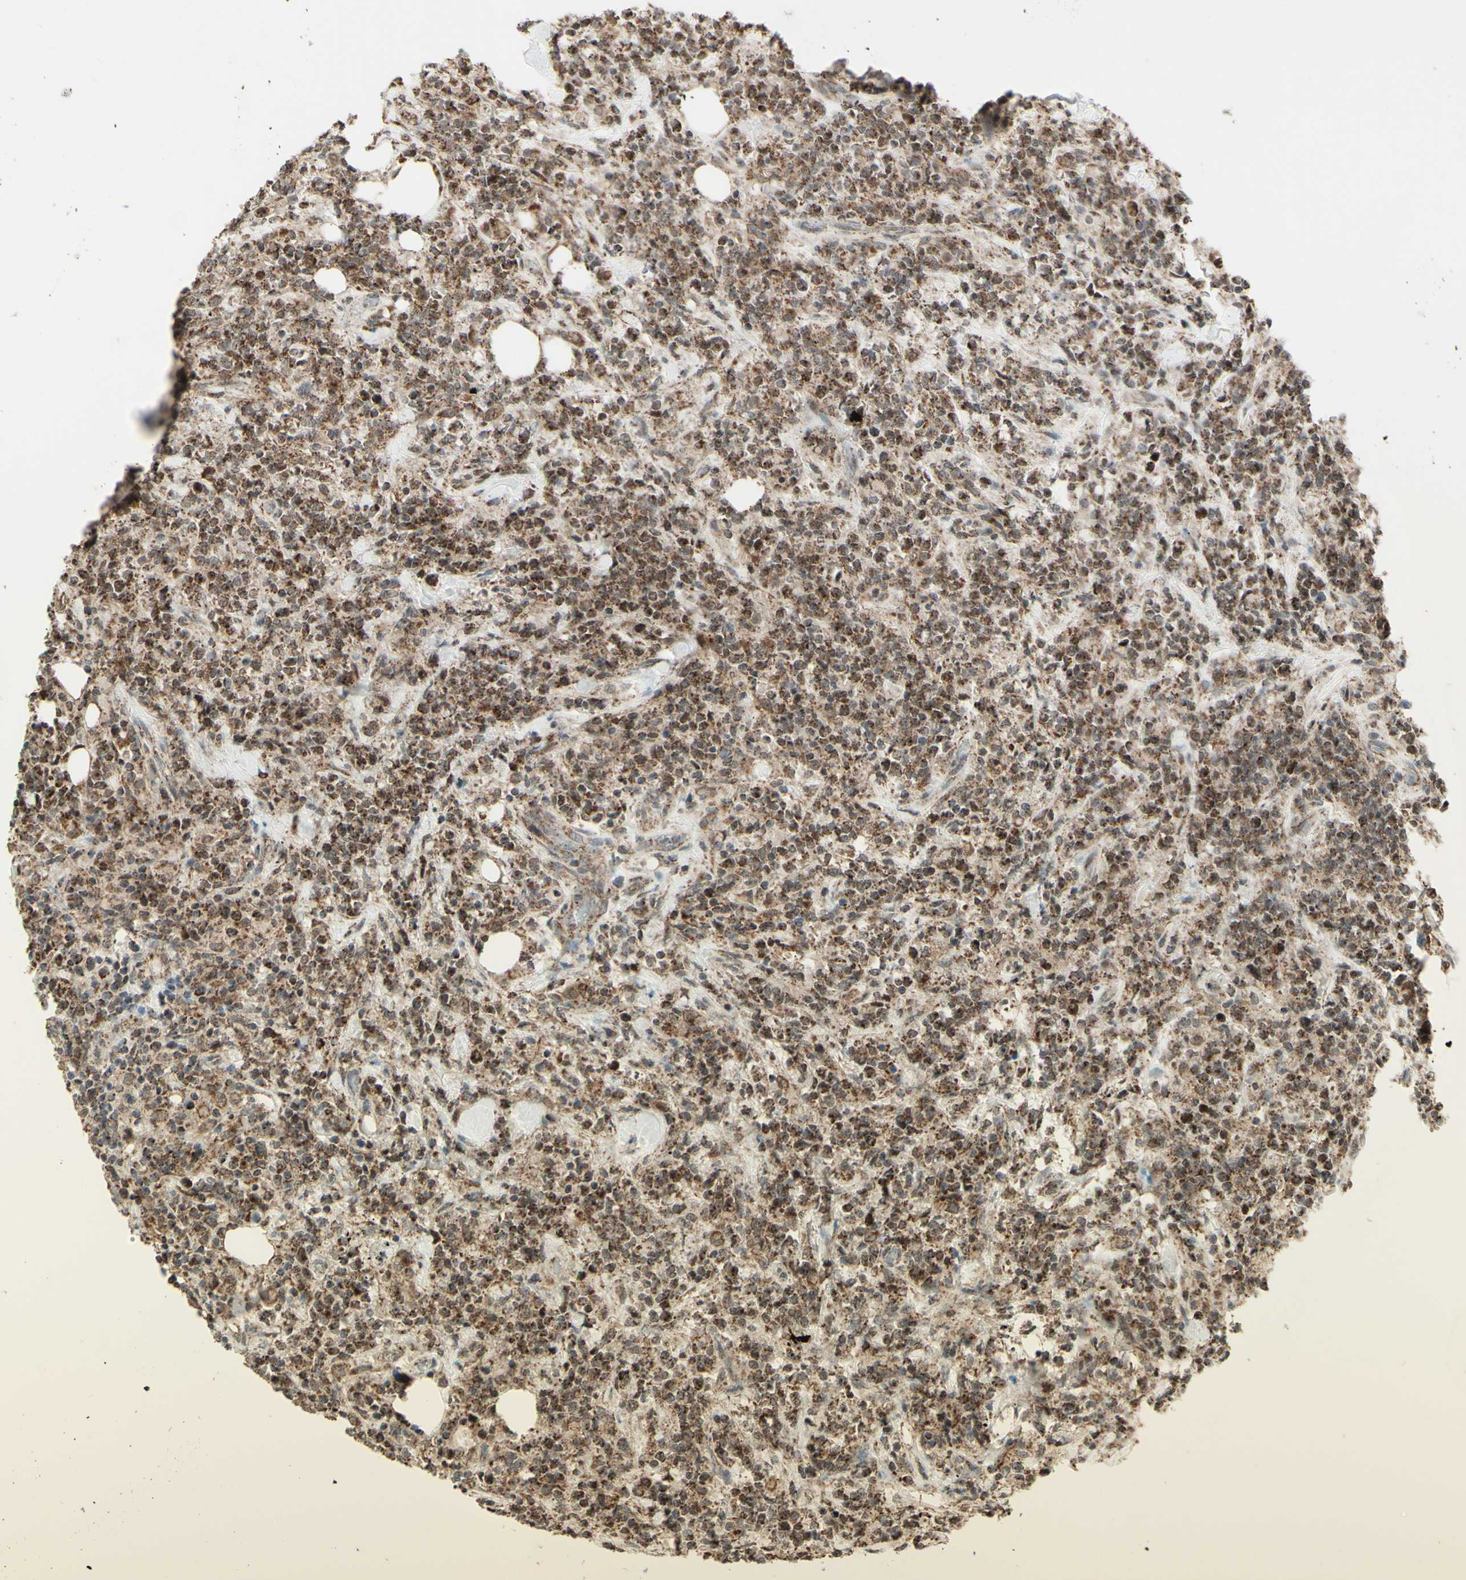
{"staining": {"intensity": "moderate", "quantity": ">75%", "location": "cytoplasmic/membranous"}, "tissue": "lymphoma", "cell_type": "Tumor cells", "image_type": "cancer", "snomed": [{"axis": "morphology", "description": "Malignant lymphoma, non-Hodgkin's type, High grade"}, {"axis": "topography", "description": "Soft tissue"}], "caption": "Immunohistochemical staining of human lymphoma reveals medium levels of moderate cytoplasmic/membranous staining in about >75% of tumor cells. The staining is performed using DAB brown chromogen to label protein expression. The nuclei are counter-stained blue using hematoxylin.", "gene": "DHRS3", "patient": {"sex": "male", "age": 18}}